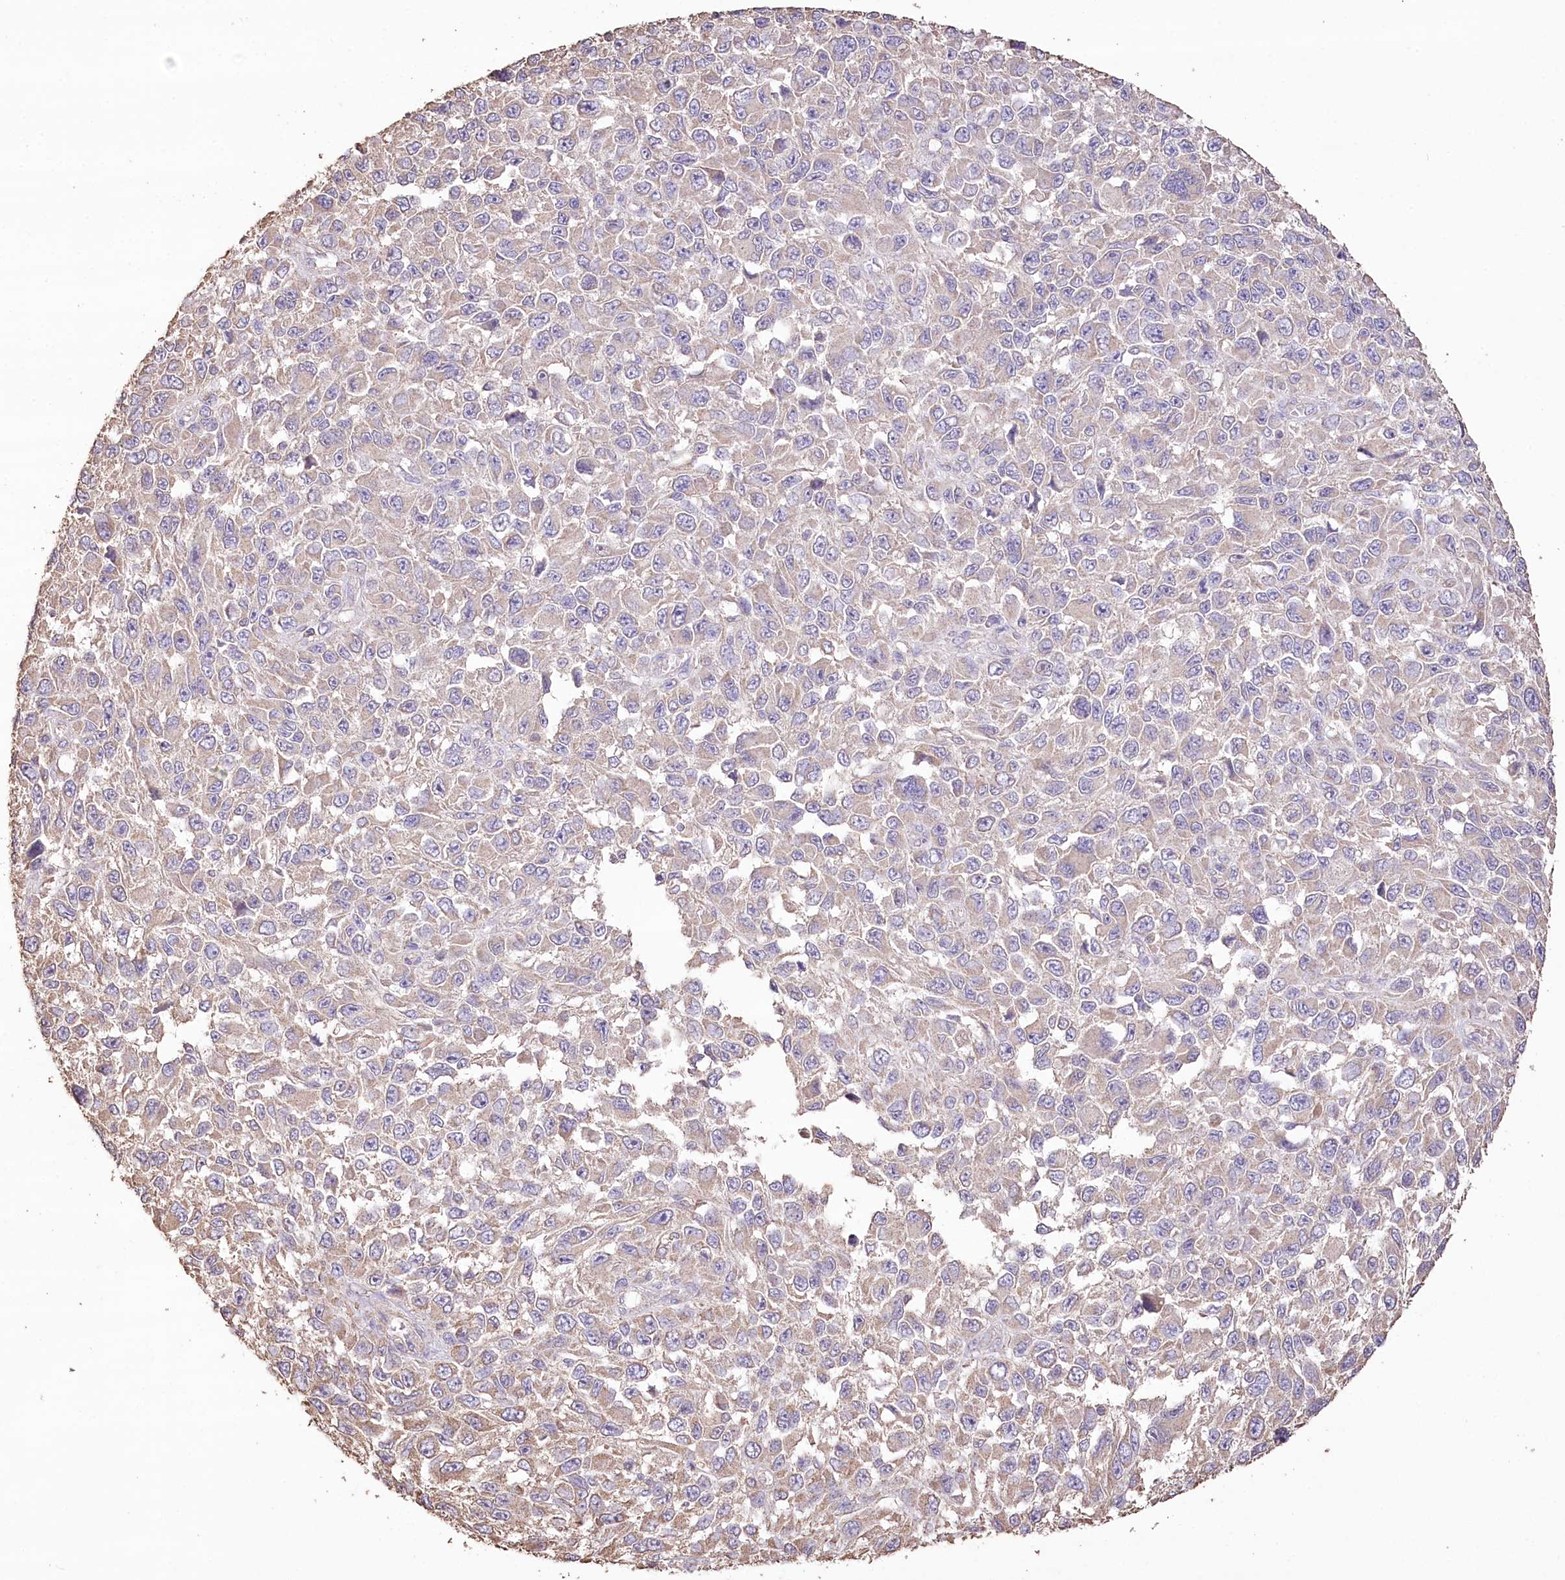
{"staining": {"intensity": "moderate", "quantity": "25%-75%", "location": "cytoplasmic/membranous"}, "tissue": "melanoma", "cell_type": "Tumor cells", "image_type": "cancer", "snomed": [{"axis": "morphology", "description": "Malignant melanoma, NOS"}, {"axis": "topography", "description": "Skin"}], "caption": "Melanoma stained with a protein marker shows moderate staining in tumor cells.", "gene": "IREB2", "patient": {"sex": "female", "age": 96}}